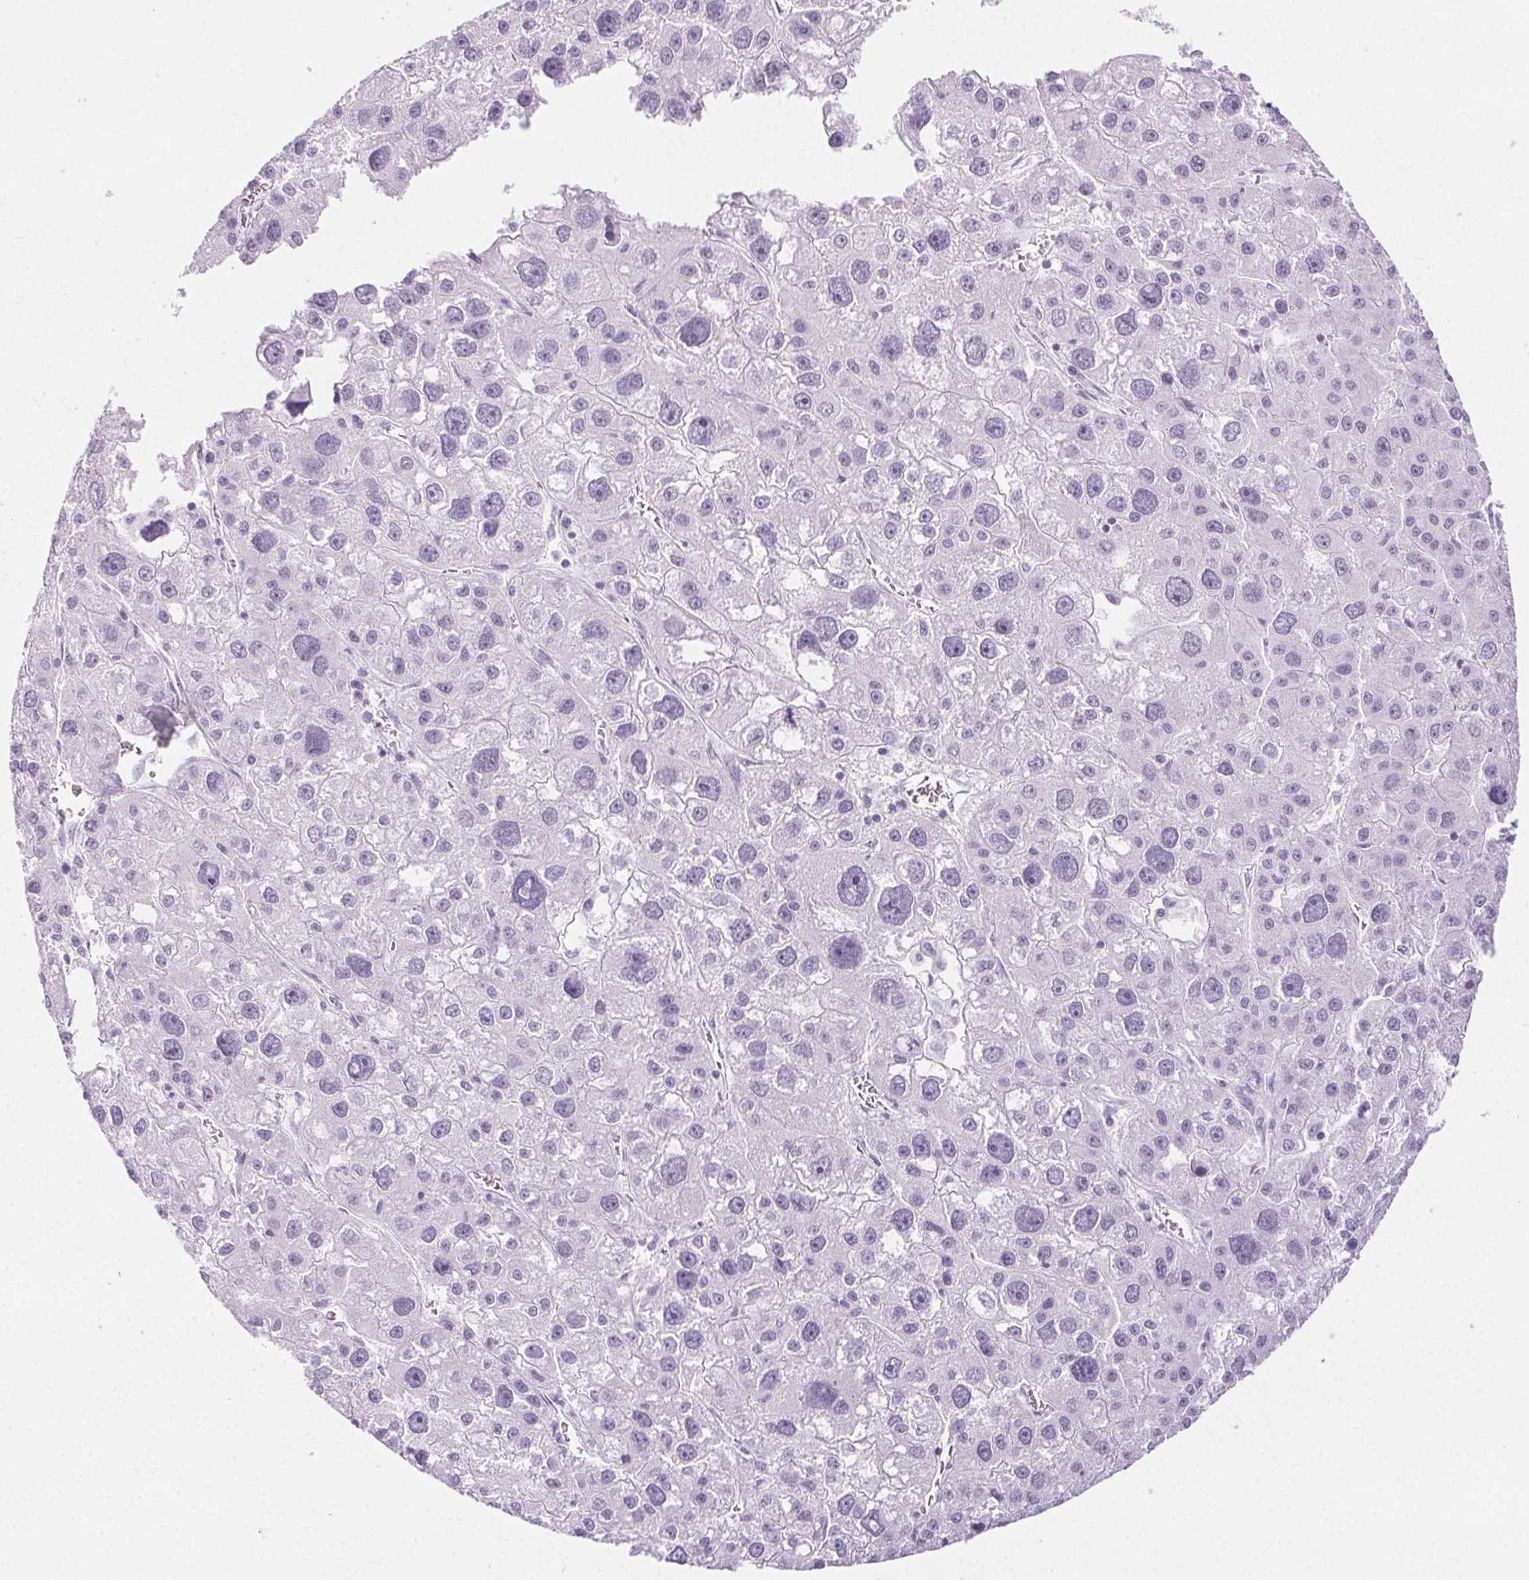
{"staining": {"intensity": "negative", "quantity": "none", "location": "none"}, "tissue": "liver cancer", "cell_type": "Tumor cells", "image_type": "cancer", "snomed": [{"axis": "morphology", "description": "Carcinoma, Hepatocellular, NOS"}, {"axis": "topography", "description": "Liver"}], "caption": "DAB immunohistochemical staining of liver cancer exhibits no significant expression in tumor cells.", "gene": "SPRR3", "patient": {"sex": "male", "age": 73}}